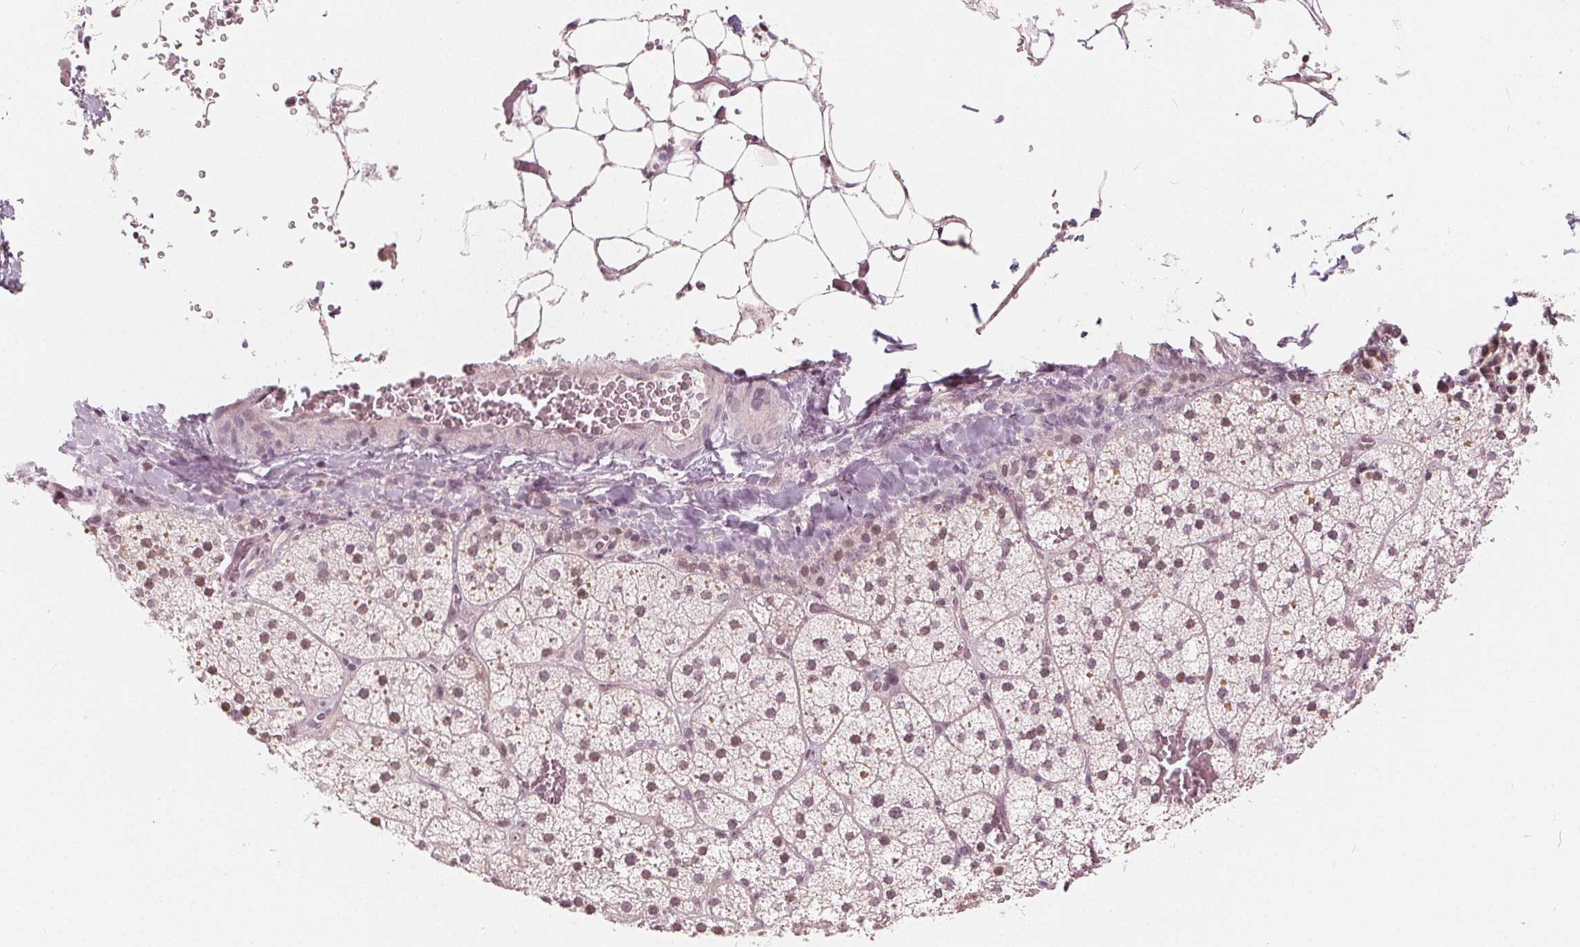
{"staining": {"intensity": "moderate", "quantity": "25%-75%", "location": "nuclear"}, "tissue": "adrenal gland", "cell_type": "Glandular cells", "image_type": "normal", "snomed": [{"axis": "morphology", "description": "Normal tissue, NOS"}, {"axis": "topography", "description": "Adrenal gland"}], "caption": "Unremarkable adrenal gland shows moderate nuclear expression in about 25%-75% of glandular cells, visualized by immunohistochemistry.", "gene": "NUP210L", "patient": {"sex": "male", "age": 53}}